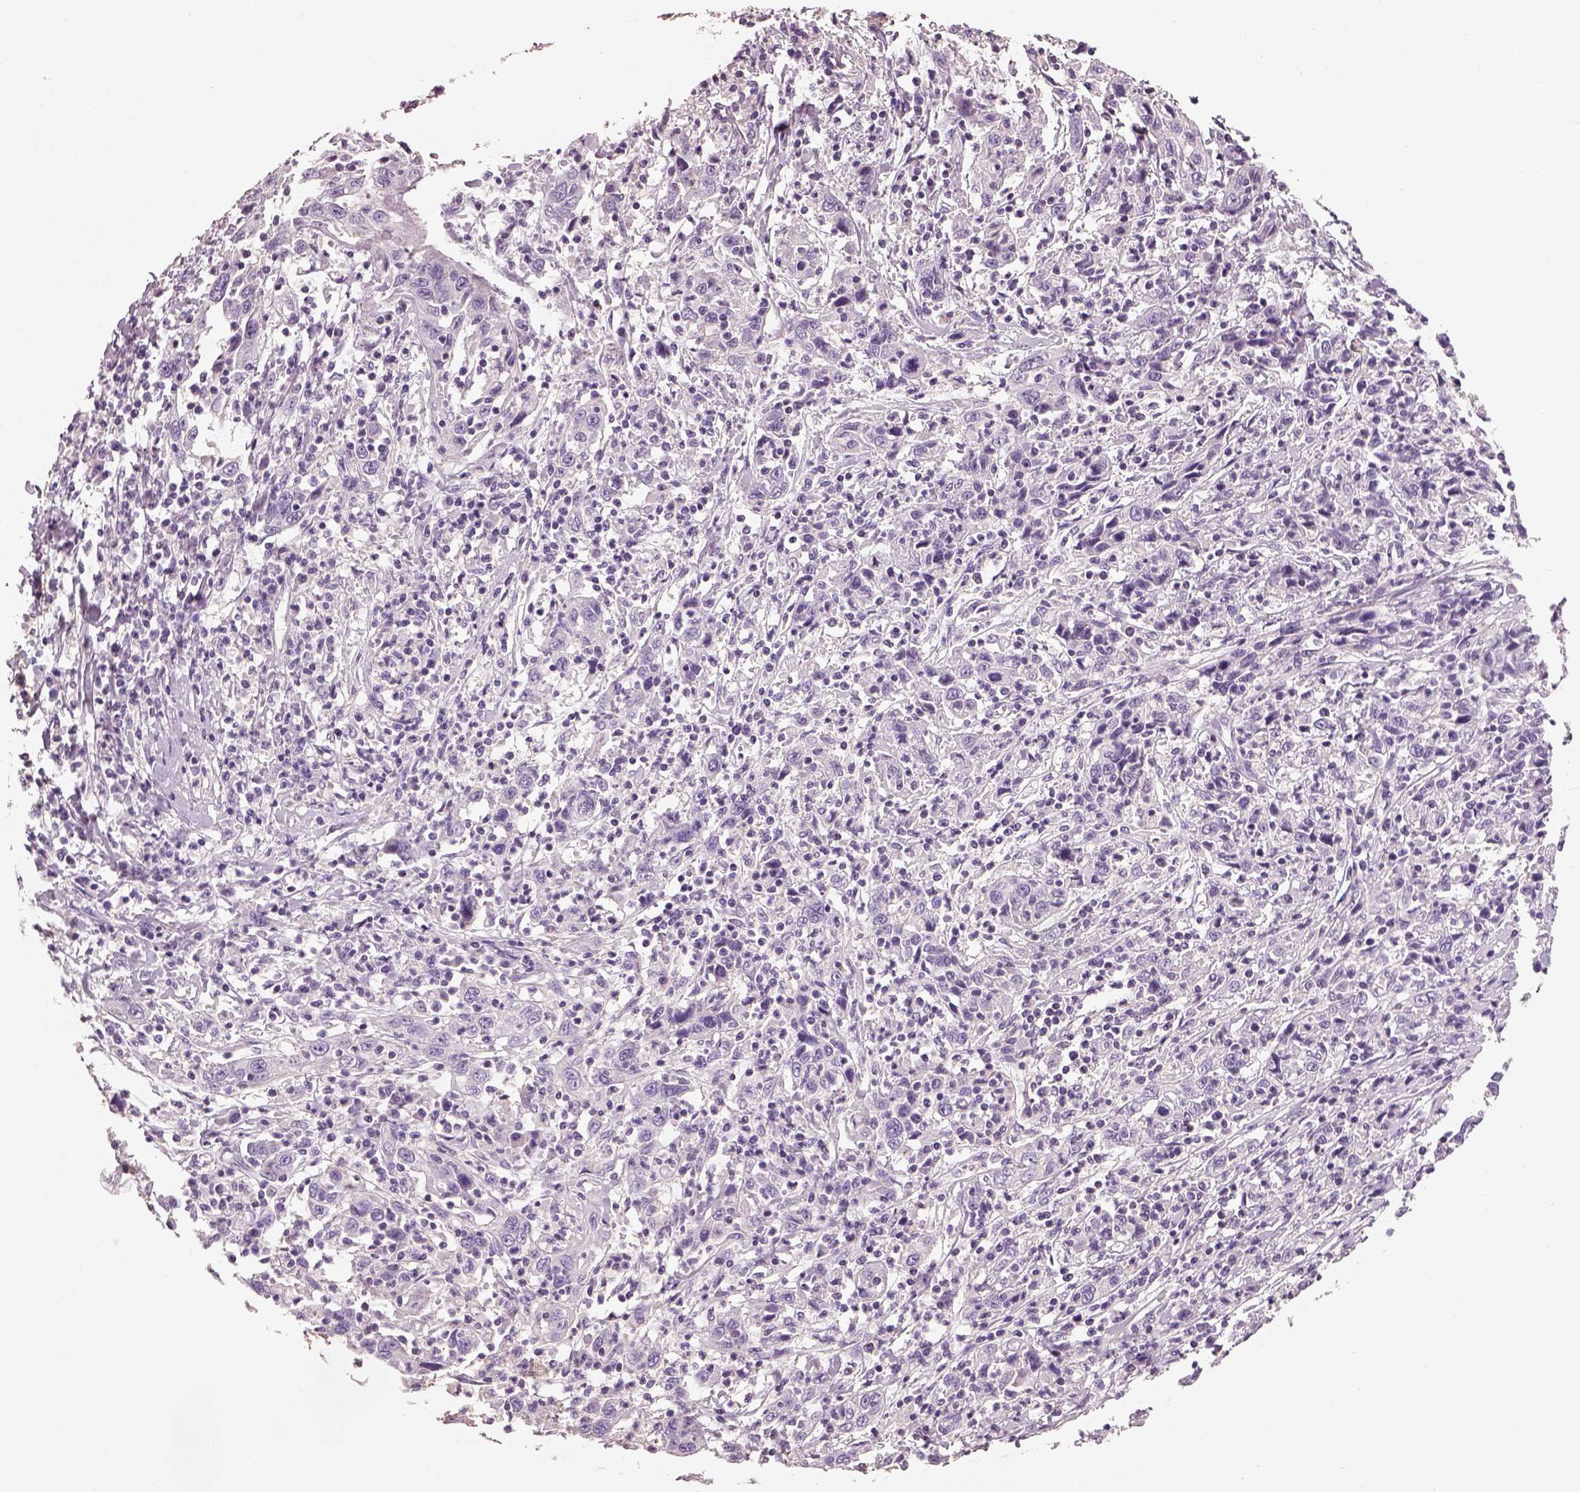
{"staining": {"intensity": "negative", "quantity": "none", "location": "none"}, "tissue": "cervical cancer", "cell_type": "Tumor cells", "image_type": "cancer", "snomed": [{"axis": "morphology", "description": "Squamous cell carcinoma, NOS"}, {"axis": "topography", "description": "Cervix"}], "caption": "DAB immunohistochemical staining of cervical cancer (squamous cell carcinoma) exhibits no significant positivity in tumor cells. Nuclei are stained in blue.", "gene": "OTUD6A", "patient": {"sex": "female", "age": 46}}